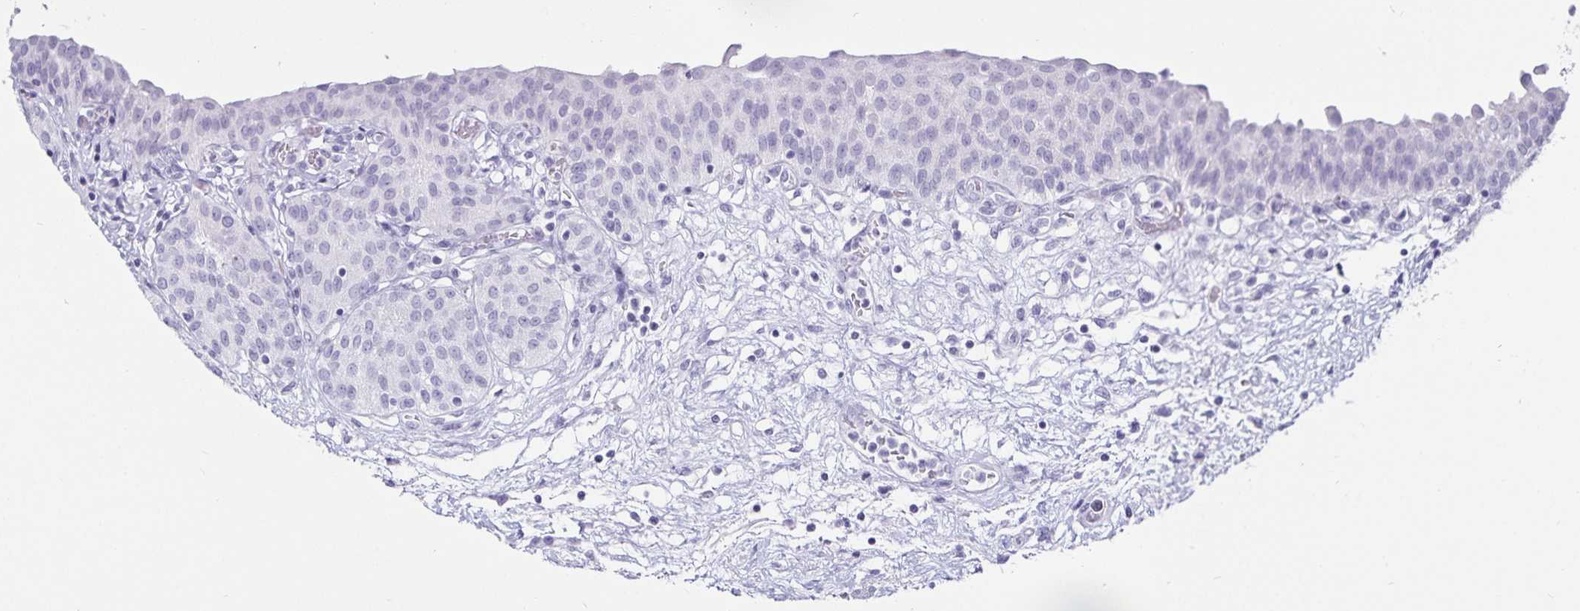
{"staining": {"intensity": "negative", "quantity": "none", "location": "none"}, "tissue": "urinary bladder", "cell_type": "Urothelial cells", "image_type": "normal", "snomed": [{"axis": "morphology", "description": "Normal tissue, NOS"}, {"axis": "topography", "description": "Urinary bladder"}], "caption": "DAB (3,3'-diaminobenzidine) immunohistochemical staining of normal human urinary bladder displays no significant expression in urothelial cells.", "gene": "DEFA6", "patient": {"sex": "male", "age": 68}}